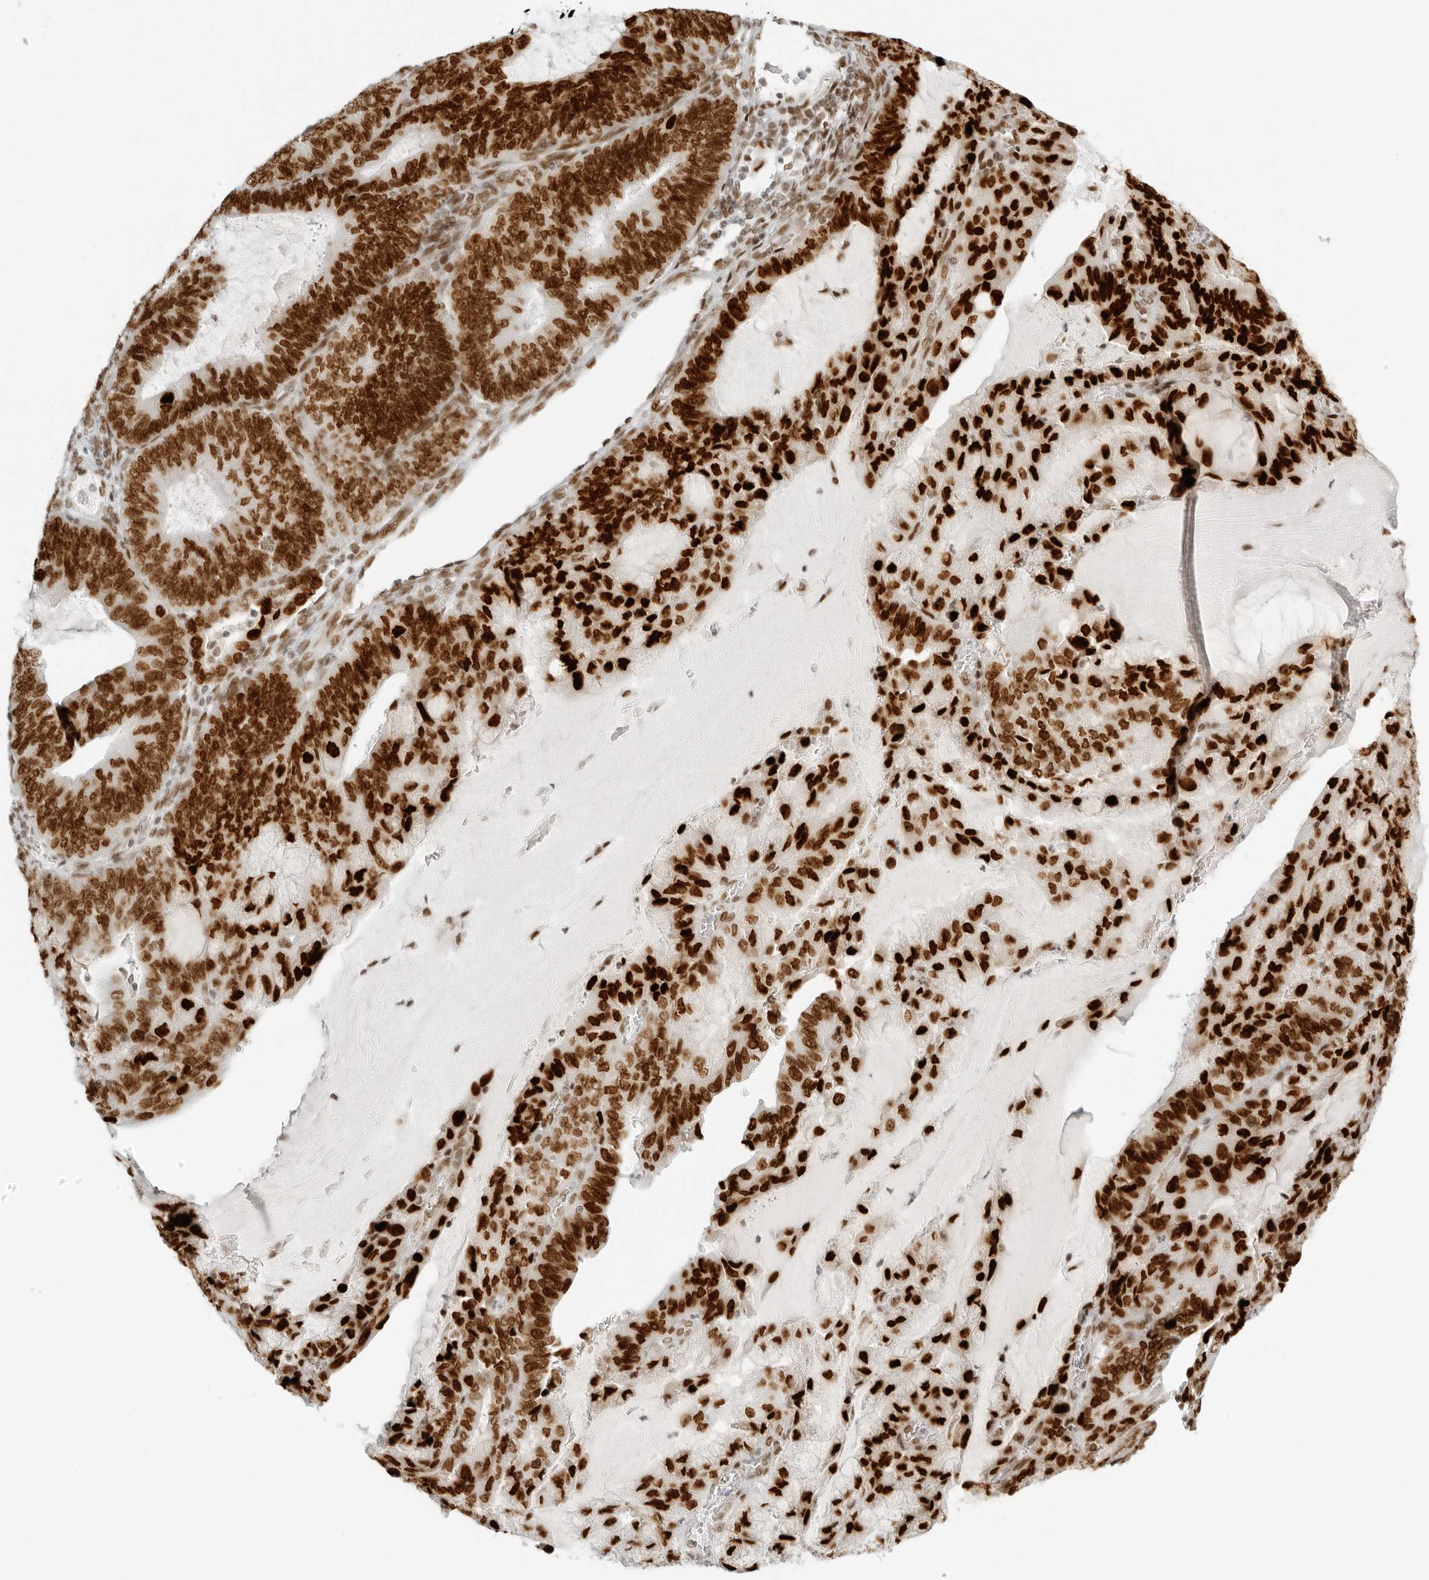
{"staining": {"intensity": "strong", "quantity": ">75%", "location": "nuclear"}, "tissue": "endometrial cancer", "cell_type": "Tumor cells", "image_type": "cancer", "snomed": [{"axis": "morphology", "description": "Adenocarcinoma, NOS"}, {"axis": "topography", "description": "Endometrium"}], "caption": "Protein expression analysis of human endometrial adenocarcinoma reveals strong nuclear staining in approximately >75% of tumor cells.", "gene": "RCC1", "patient": {"sex": "female", "age": 81}}